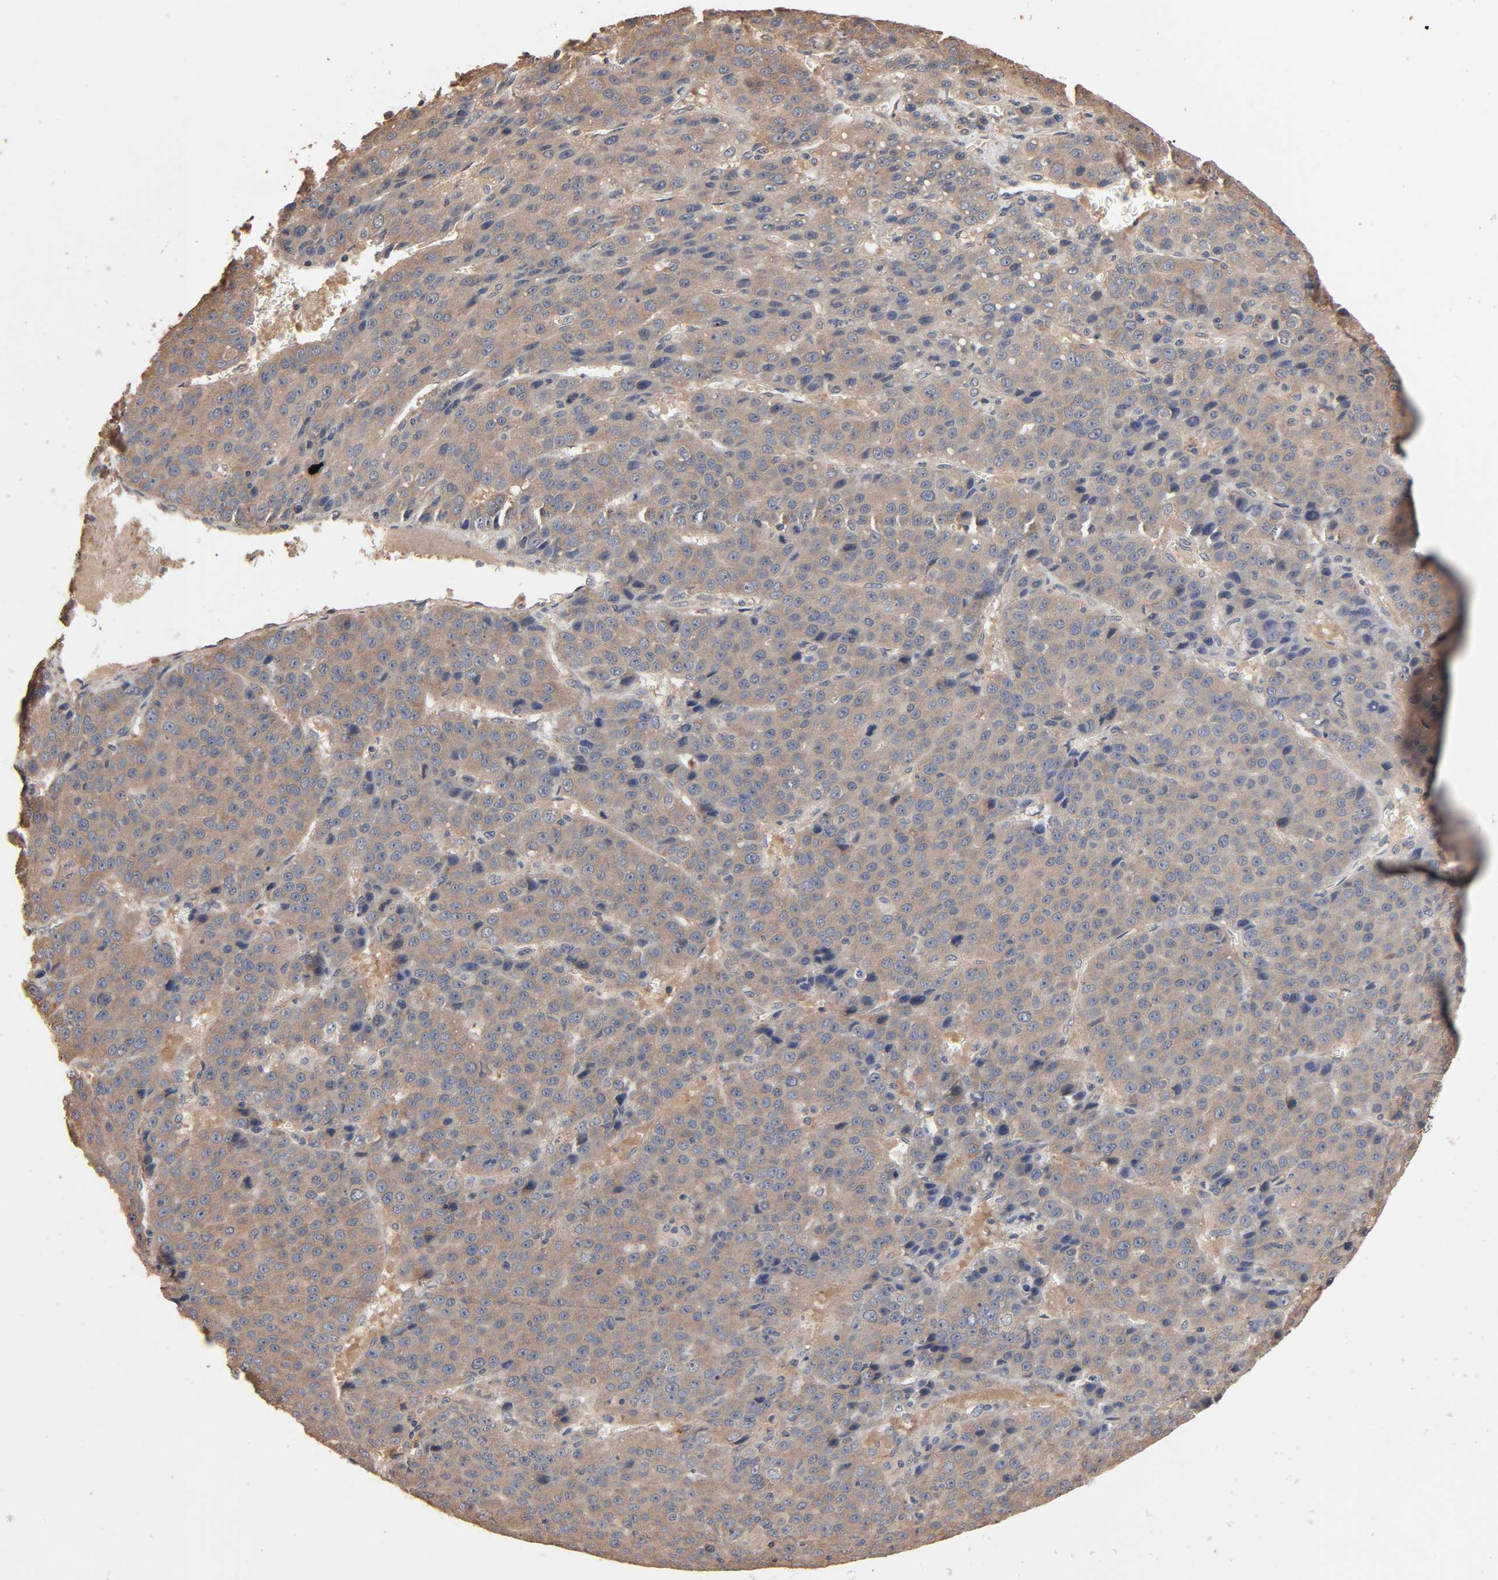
{"staining": {"intensity": "weak", "quantity": ">75%", "location": "cytoplasmic/membranous"}, "tissue": "liver cancer", "cell_type": "Tumor cells", "image_type": "cancer", "snomed": [{"axis": "morphology", "description": "Carcinoma, Hepatocellular, NOS"}, {"axis": "topography", "description": "Liver"}], "caption": "Liver cancer stained with a brown dye demonstrates weak cytoplasmic/membranous positive staining in about >75% of tumor cells.", "gene": "ARHGEF7", "patient": {"sex": "female", "age": 53}}